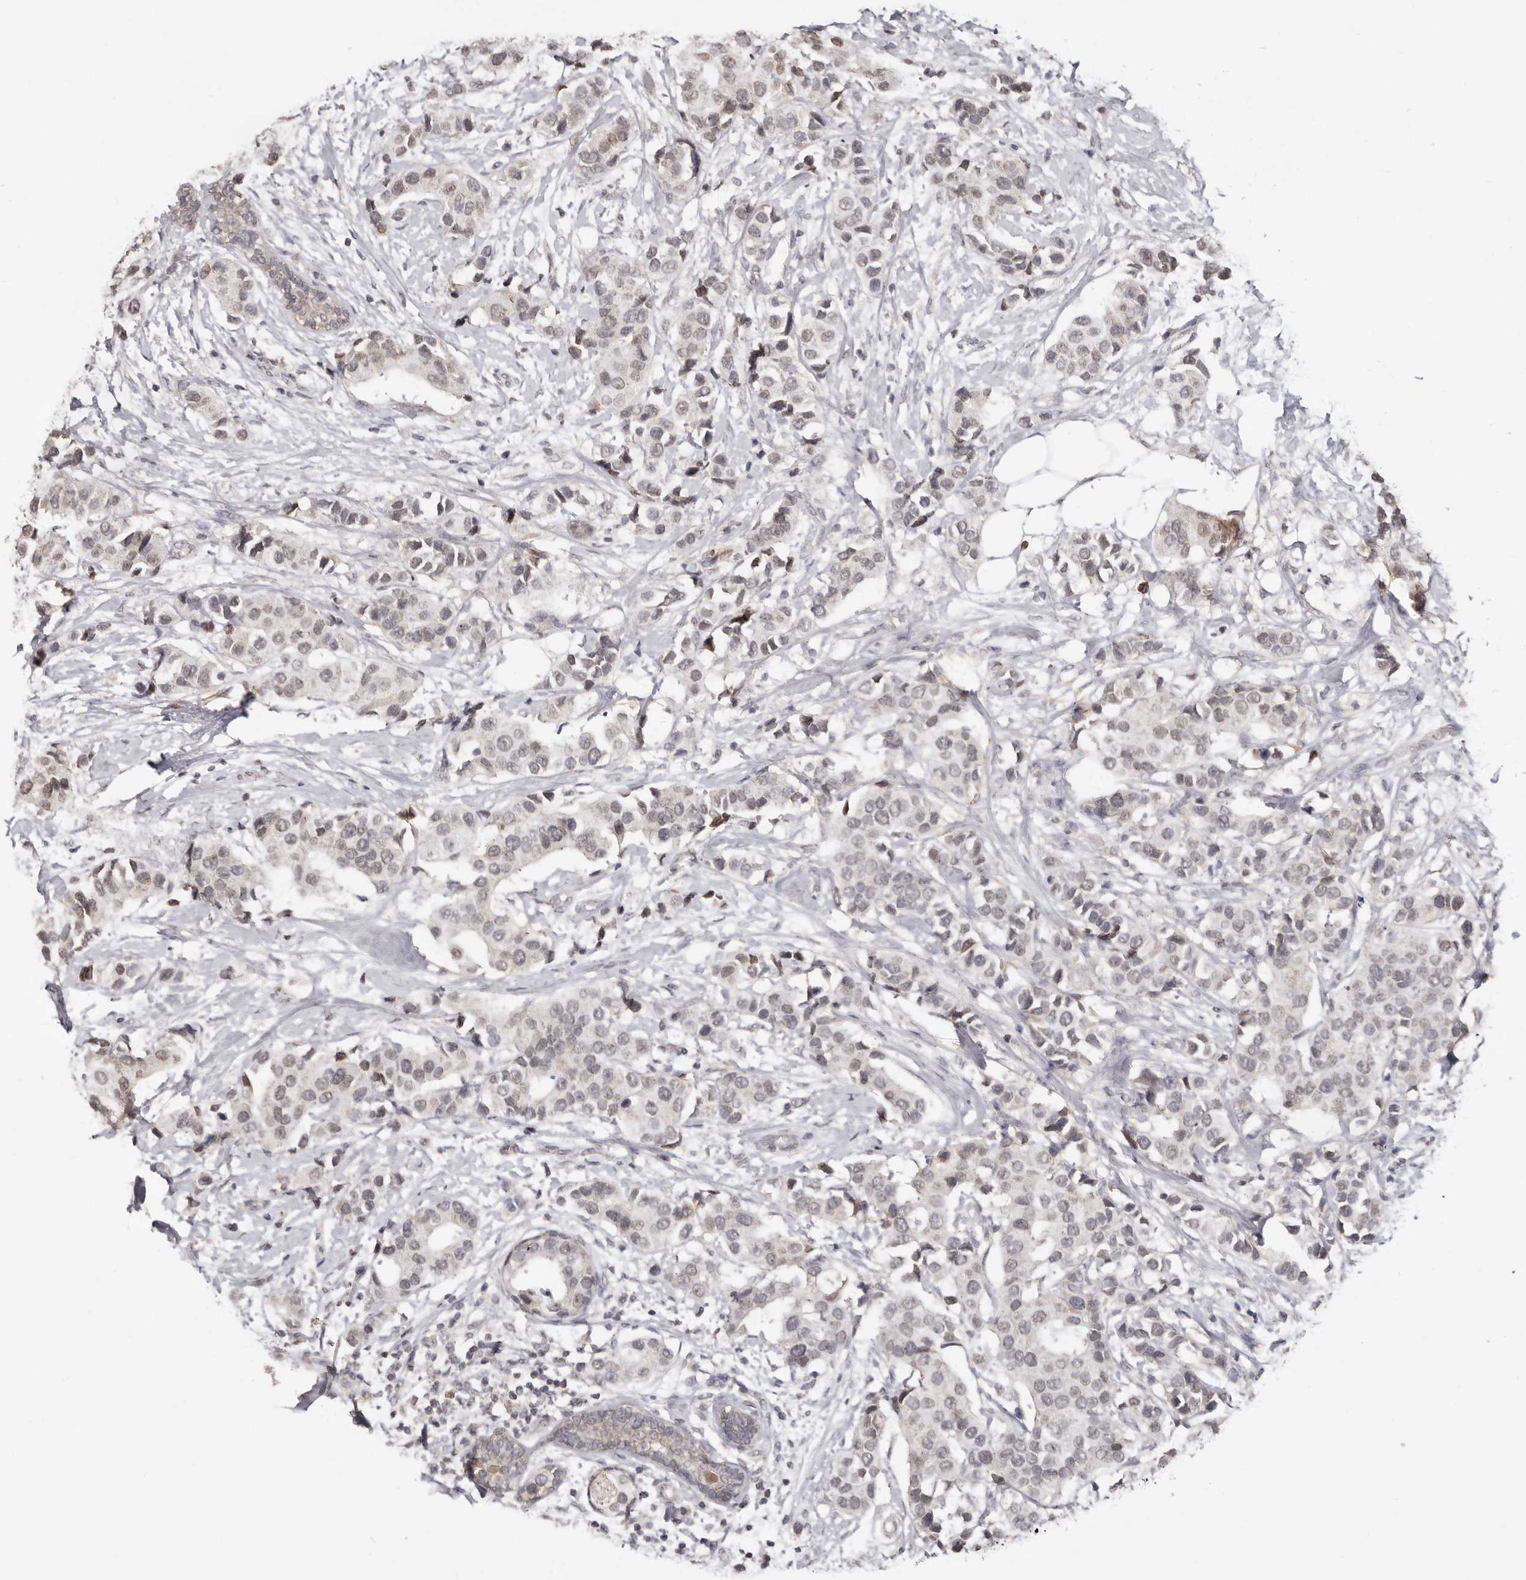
{"staining": {"intensity": "weak", "quantity": "25%-75%", "location": "nuclear"}, "tissue": "breast cancer", "cell_type": "Tumor cells", "image_type": "cancer", "snomed": [{"axis": "morphology", "description": "Normal tissue, NOS"}, {"axis": "morphology", "description": "Duct carcinoma"}, {"axis": "topography", "description": "Breast"}], "caption": "Breast cancer was stained to show a protein in brown. There is low levels of weak nuclear expression in about 25%-75% of tumor cells.", "gene": "LINGO2", "patient": {"sex": "female", "age": 39}}